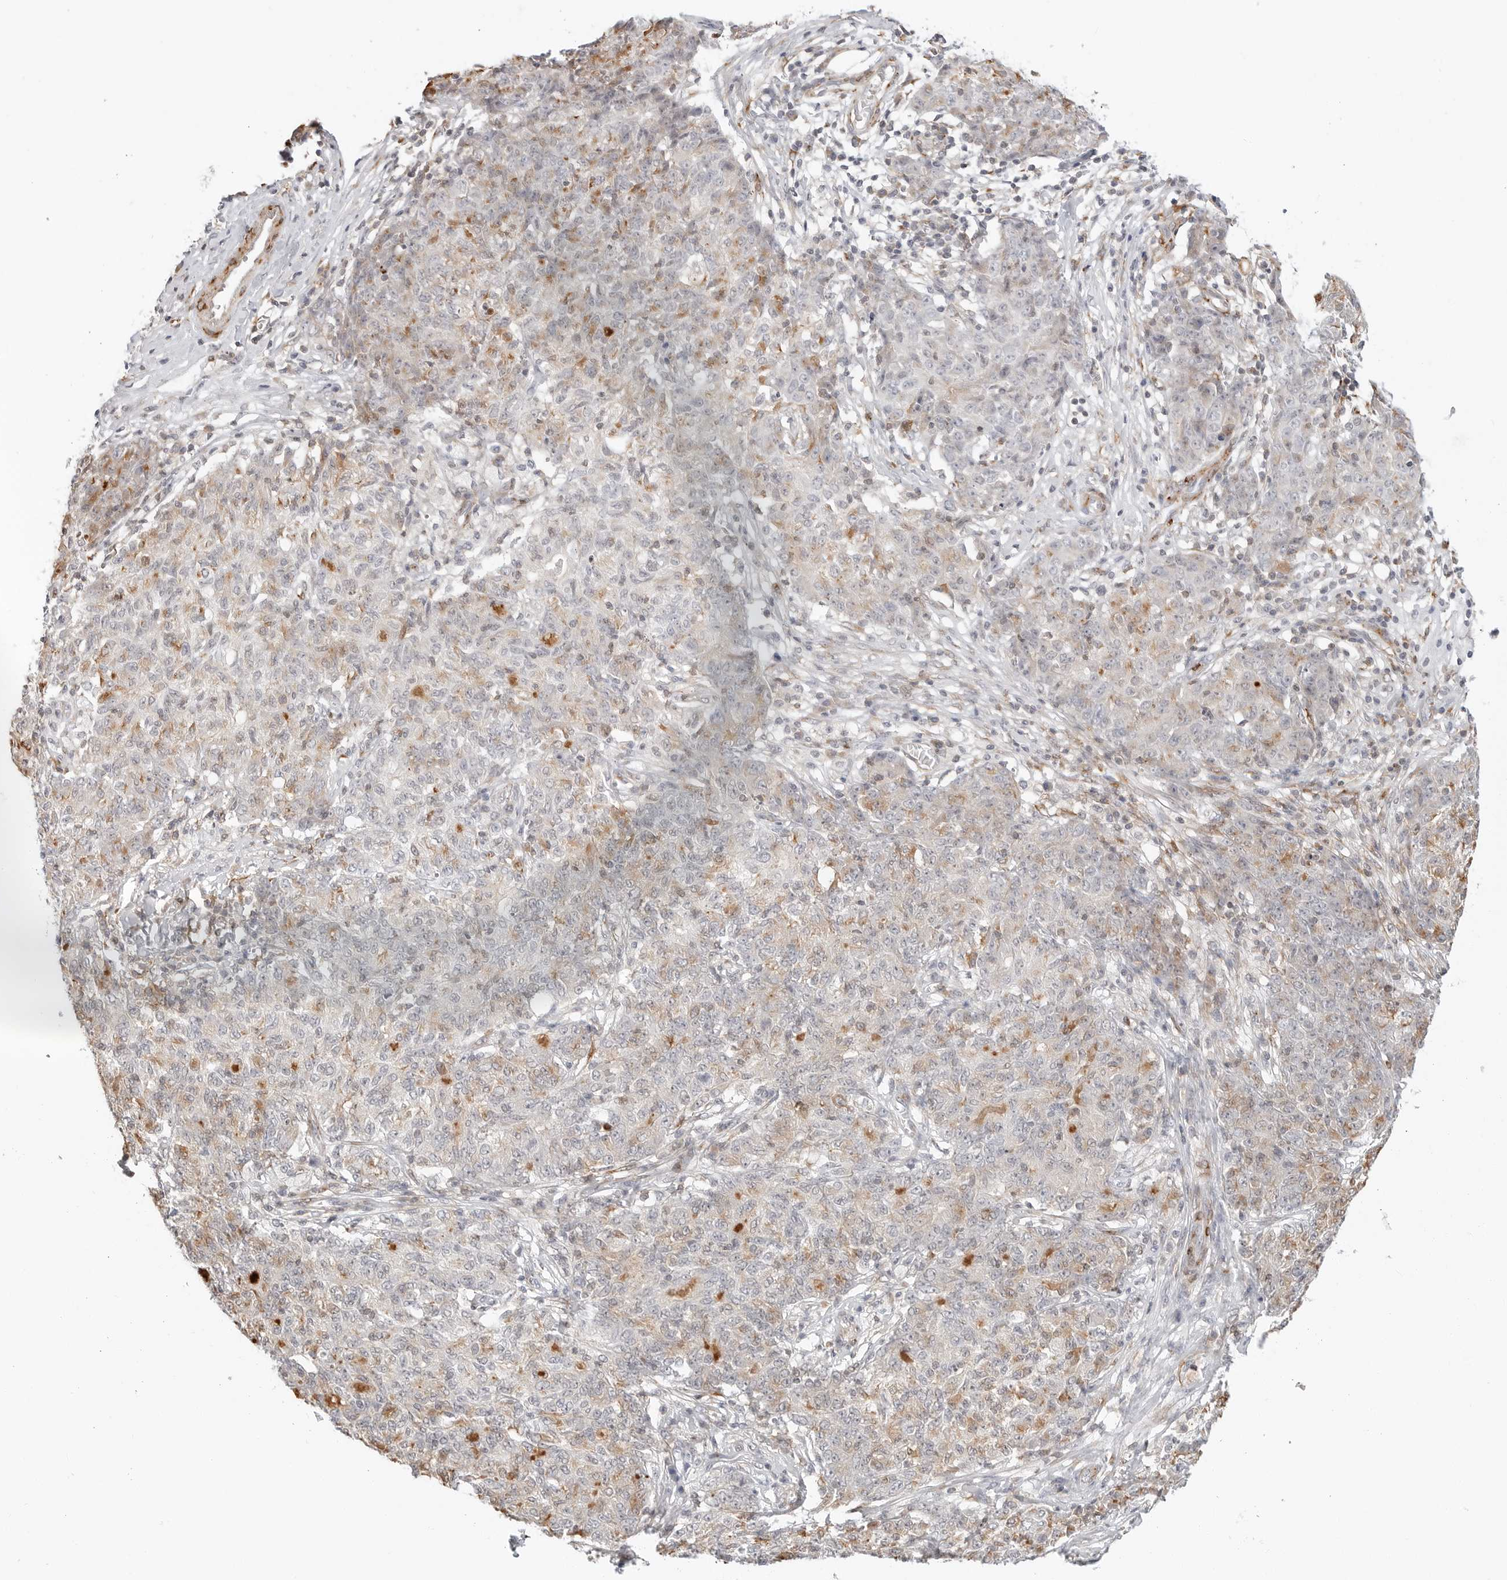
{"staining": {"intensity": "weak", "quantity": "<25%", "location": "cytoplasmic/membranous"}, "tissue": "ovarian cancer", "cell_type": "Tumor cells", "image_type": "cancer", "snomed": [{"axis": "morphology", "description": "Carcinoma, endometroid"}, {"axis": "topography", "description": "Ovary"}], "caption": "This is an IHC photomicrograph of human ovarian endometroid carcinoma. There is no positivity in tumor cells.", "gene": "C1QTNF1", "patient": {"sex": "female", "age": 42}}